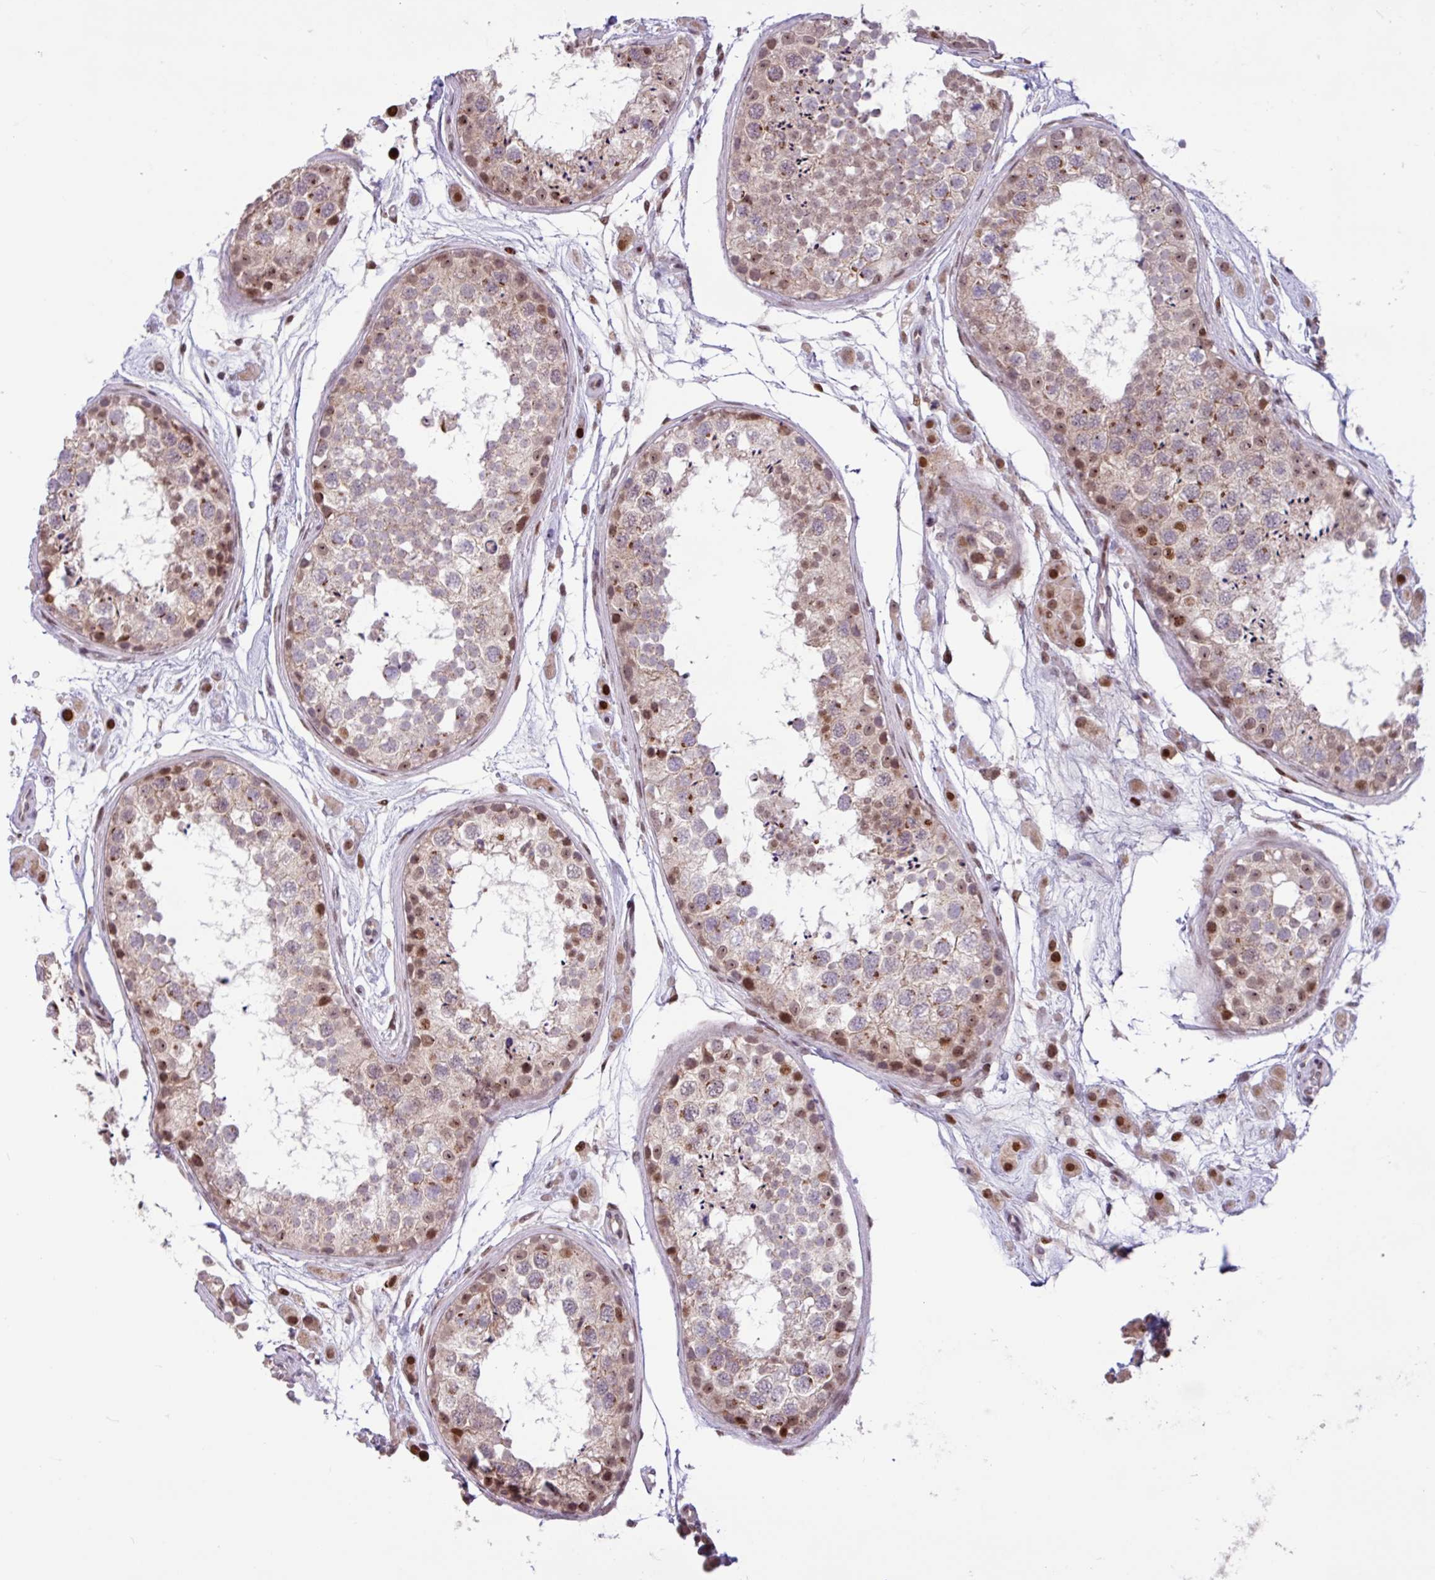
{"staining": {"intensity": "moderate", "quantity": ">75%", "location": "cytoplasmic/membranous,nuclear"}, "tissue": "testis", "cell_type": "Cells in seminiferous ducts", "image_type": "normal", "snomed": [{"axis": "morphology", "description": "Normal tissue, NOS"}, {"axis": "topography", "description": "Testis"}], "caption": "Immunohistochemistry (IHC) of normal testis reveals medium levels of moderate cytoplasmic/membranous,nuclear staining in about >75% of cells in seminiferous ducts.", "gene": "BRD3", "patient": {"sex": "male", "age": 25}}